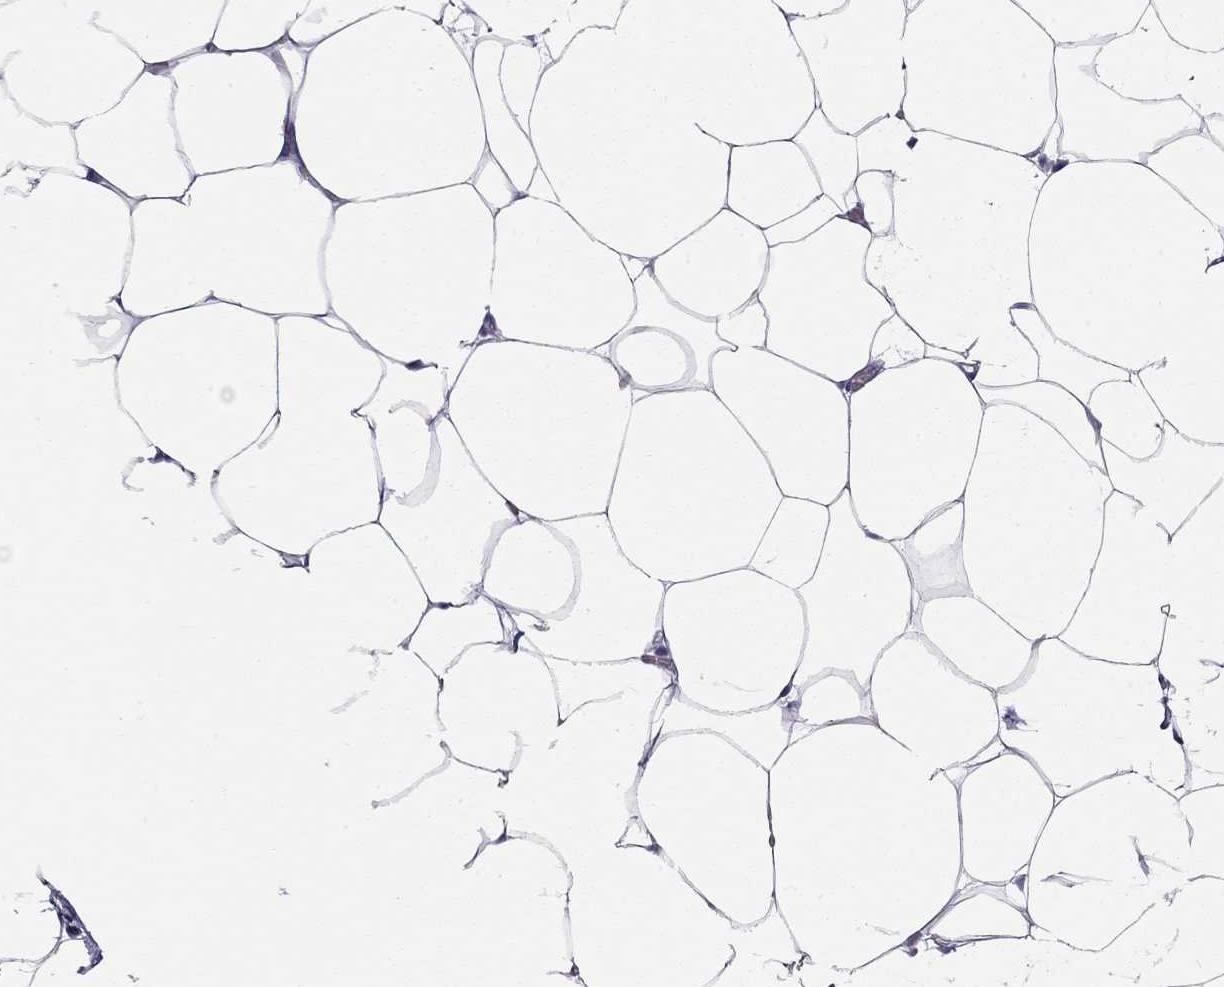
{"staining": {"intensity": "negative", "quantity": "none", "location": "none"}, "tissue": "adipose tissue", "cell_type": "Adipocytes", "image_type": "normal", "snomed": [{"axis": "morphology", "description": "Normal tissue, NOS"}, {"axis": "topography", "description": "Adipose tissue"}], "caption": "This image is of unremarkable adipose tissue stained with IHC to label a protein in brown with the nuclei are counter-stained blue. There is no positivity in adipocytes.", "gene": "KCNV2", "patient": {"sex": "male", "age": 57}}